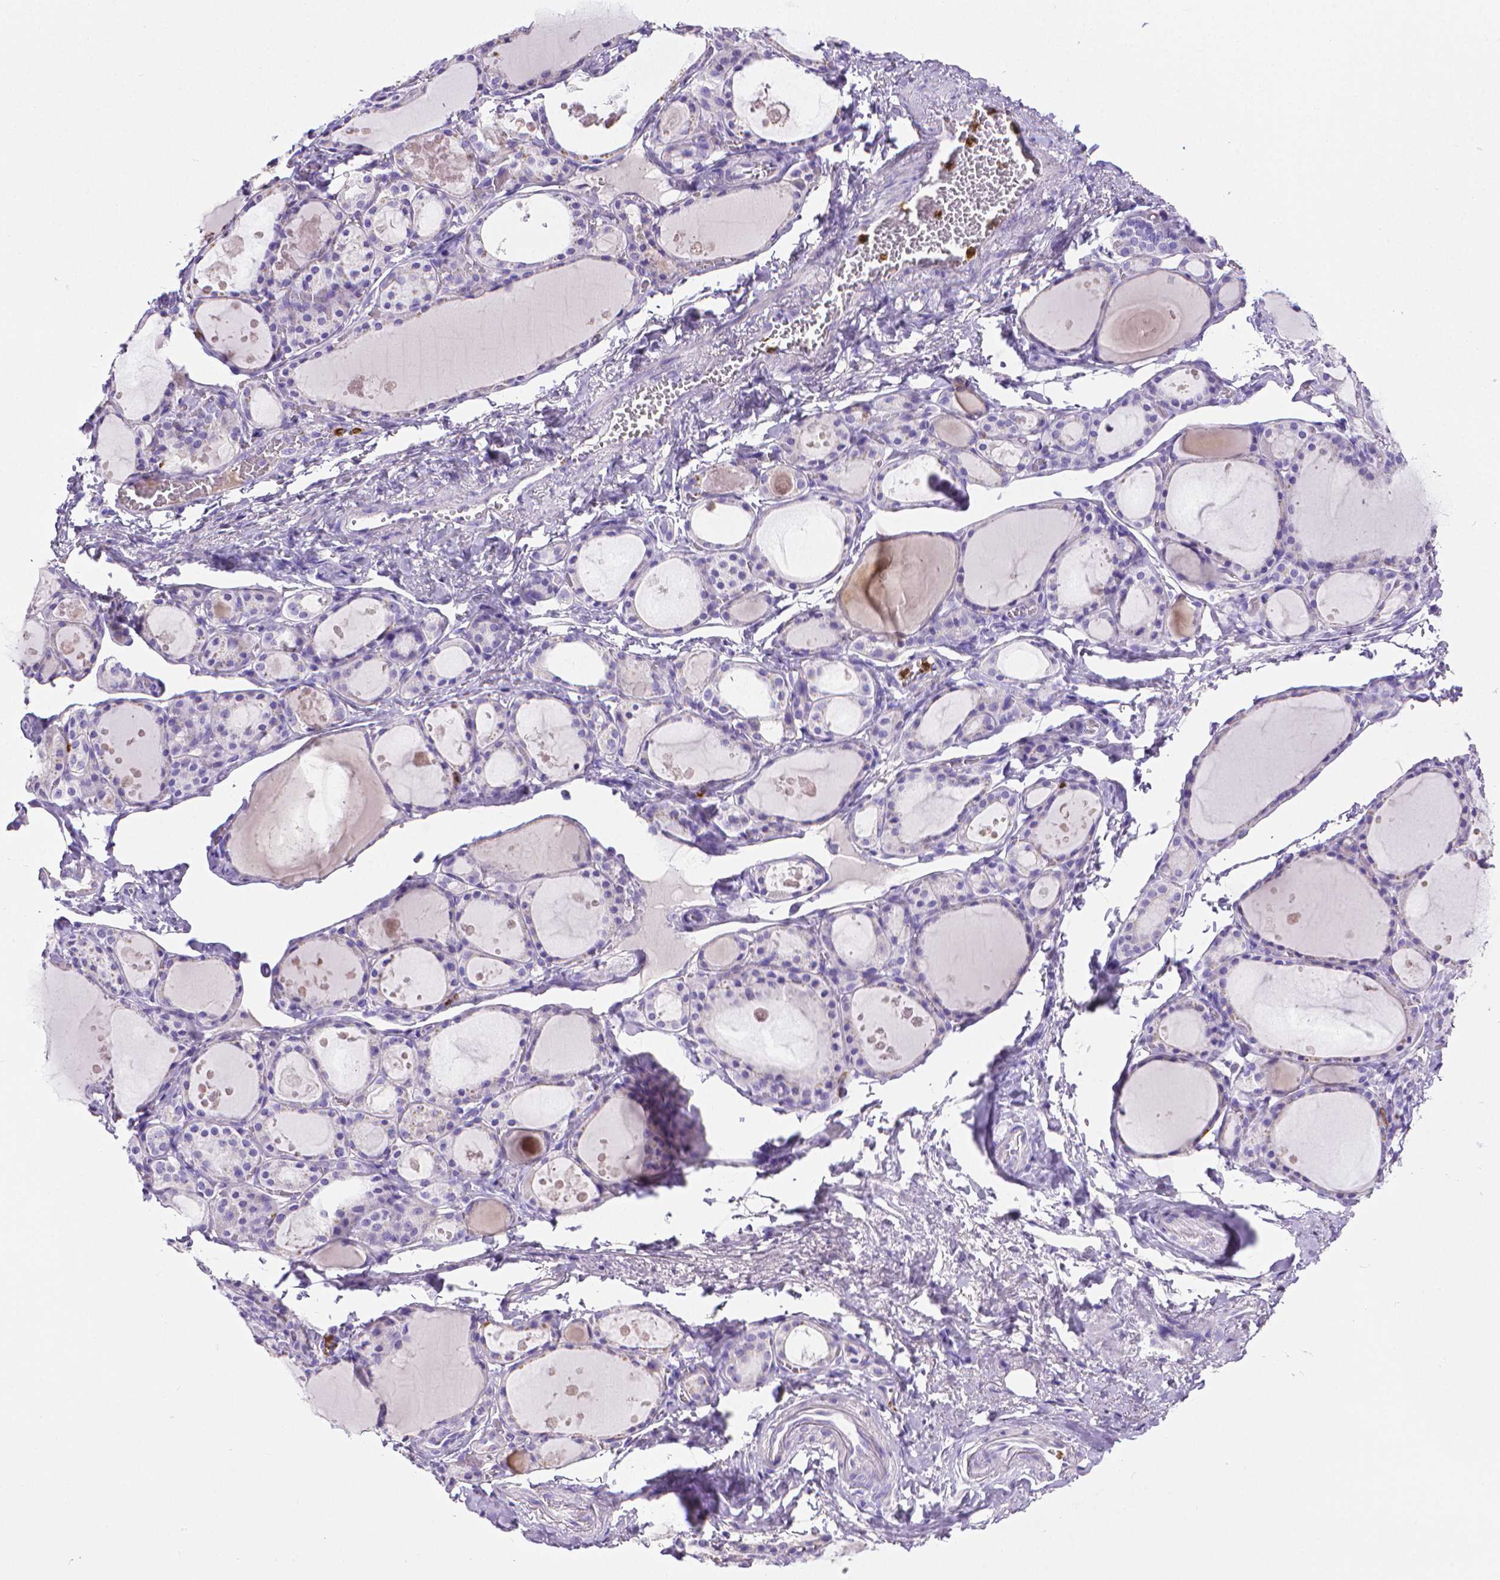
{"staining": {"intensity": "negative", "quantity": "none", "location": "none"}, "tissue": "thyroid gland", "cell_type": "Glandular cells", "image_type": "normal", "snomed": [{"axis": "morphology", "description": "Normal tissue, NOS"}, {"axis": "topography", "description": "Thyroid gland"}], "caption": "Thyroid gland stained for a protein using immunohistochemistry (IHC) displays no positivity glandular cells.", "gene": "MMP9", "patient": {"sex": "male", "age": 68}}